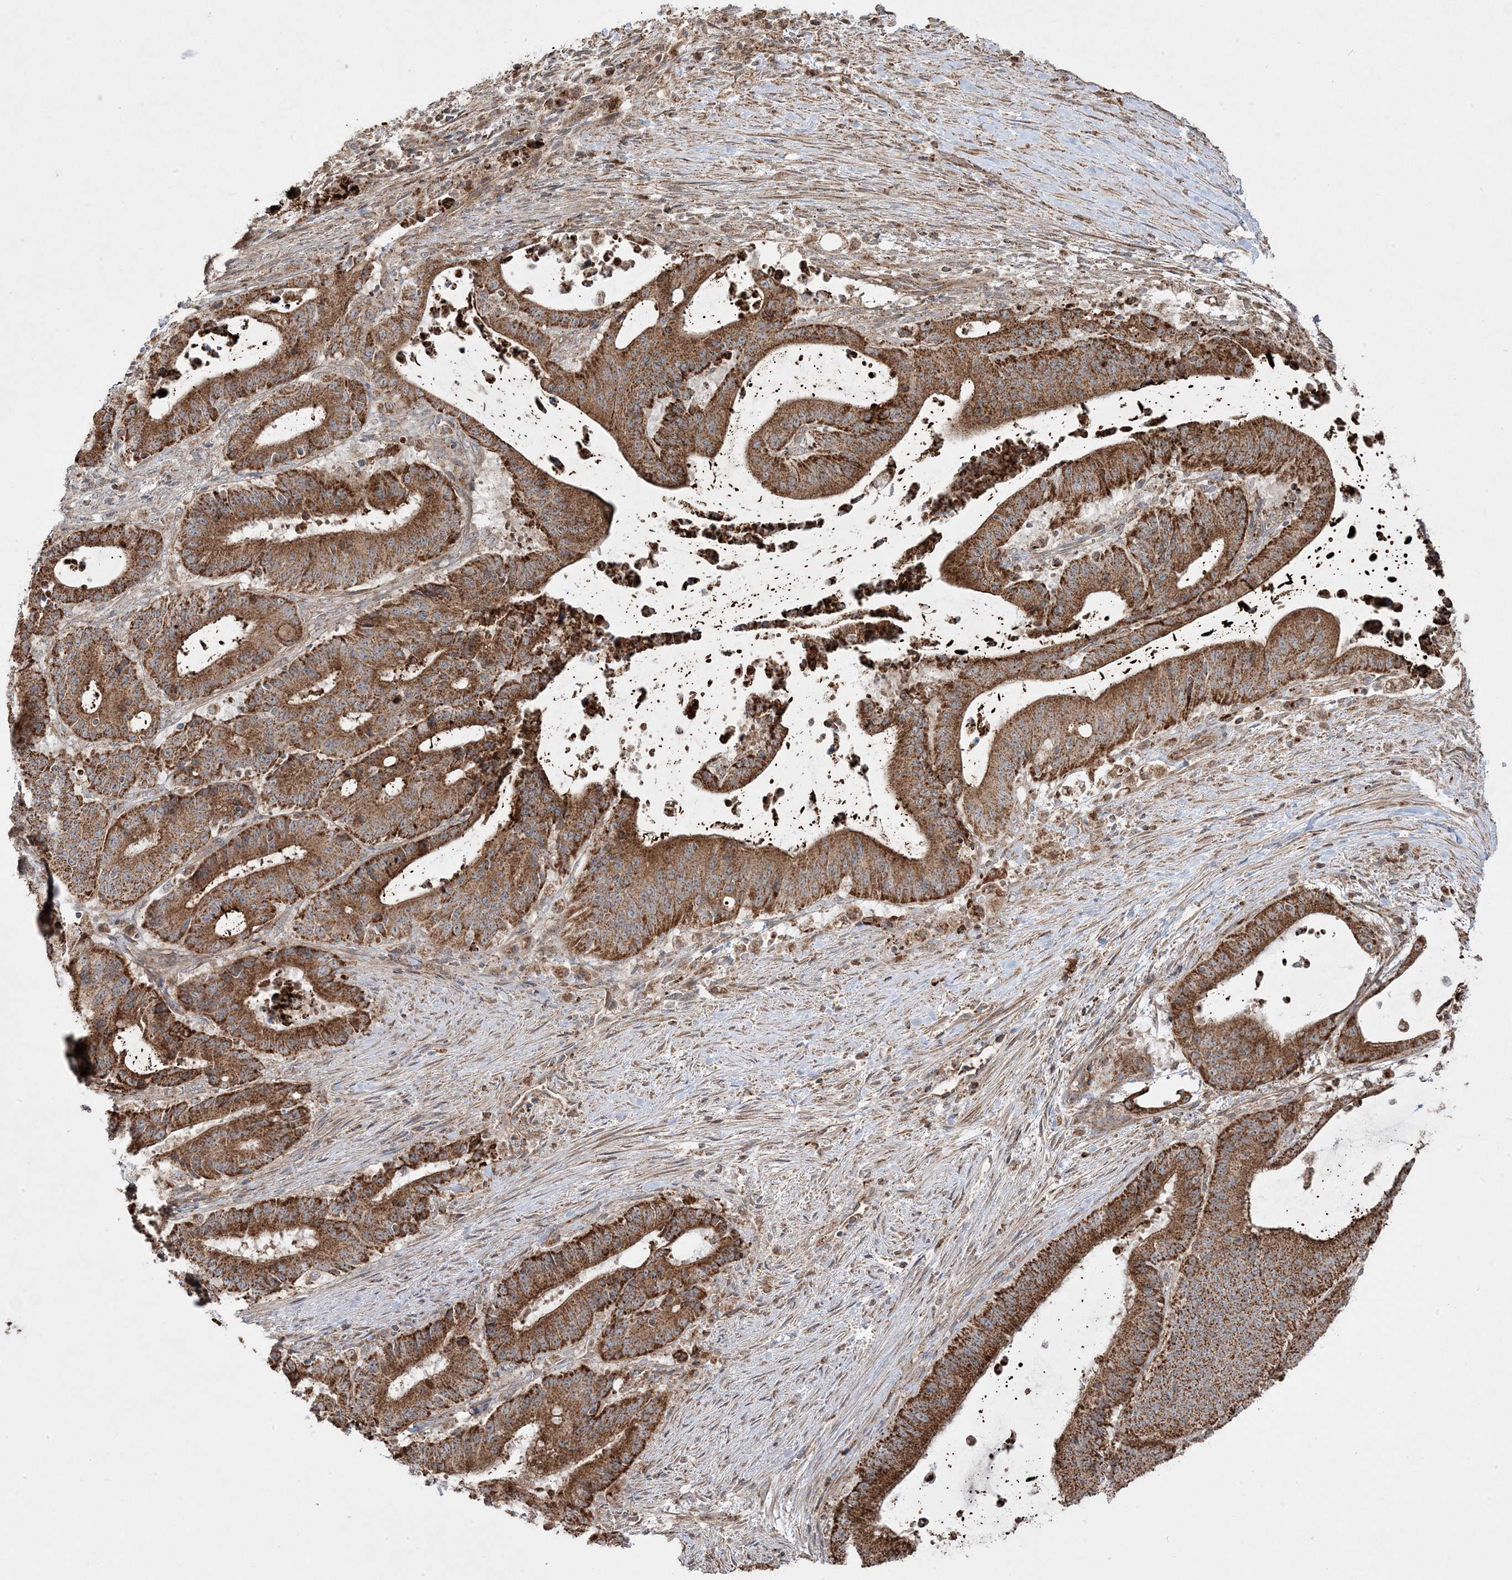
{"staining": {"intensity": "strong", "quantity": ">75%", "location": "cytoplasmic/membranous"}, "tissue": "liver cancer", "cell_type": "Tumor cells", "image_type": "cancer", "snomed": [{"axis": "morphology", "description": "Normal tissue, NOS"}, {"axis": "morphology", "description": "Cholangiocarcinoma"}, {"axis": "topography", "description": "Liver"}, {"axis": "topography", "description": "Peripheral nerve tissue"}], "caption": "Liver cancer (cholangiocarcinoma) tissue demonstrates strong cytoplasmic/membranous positivity in approximately >75% of tumor cells", "gene": "CLUAP1", "patient": {"sex": "female", "age": 73}}